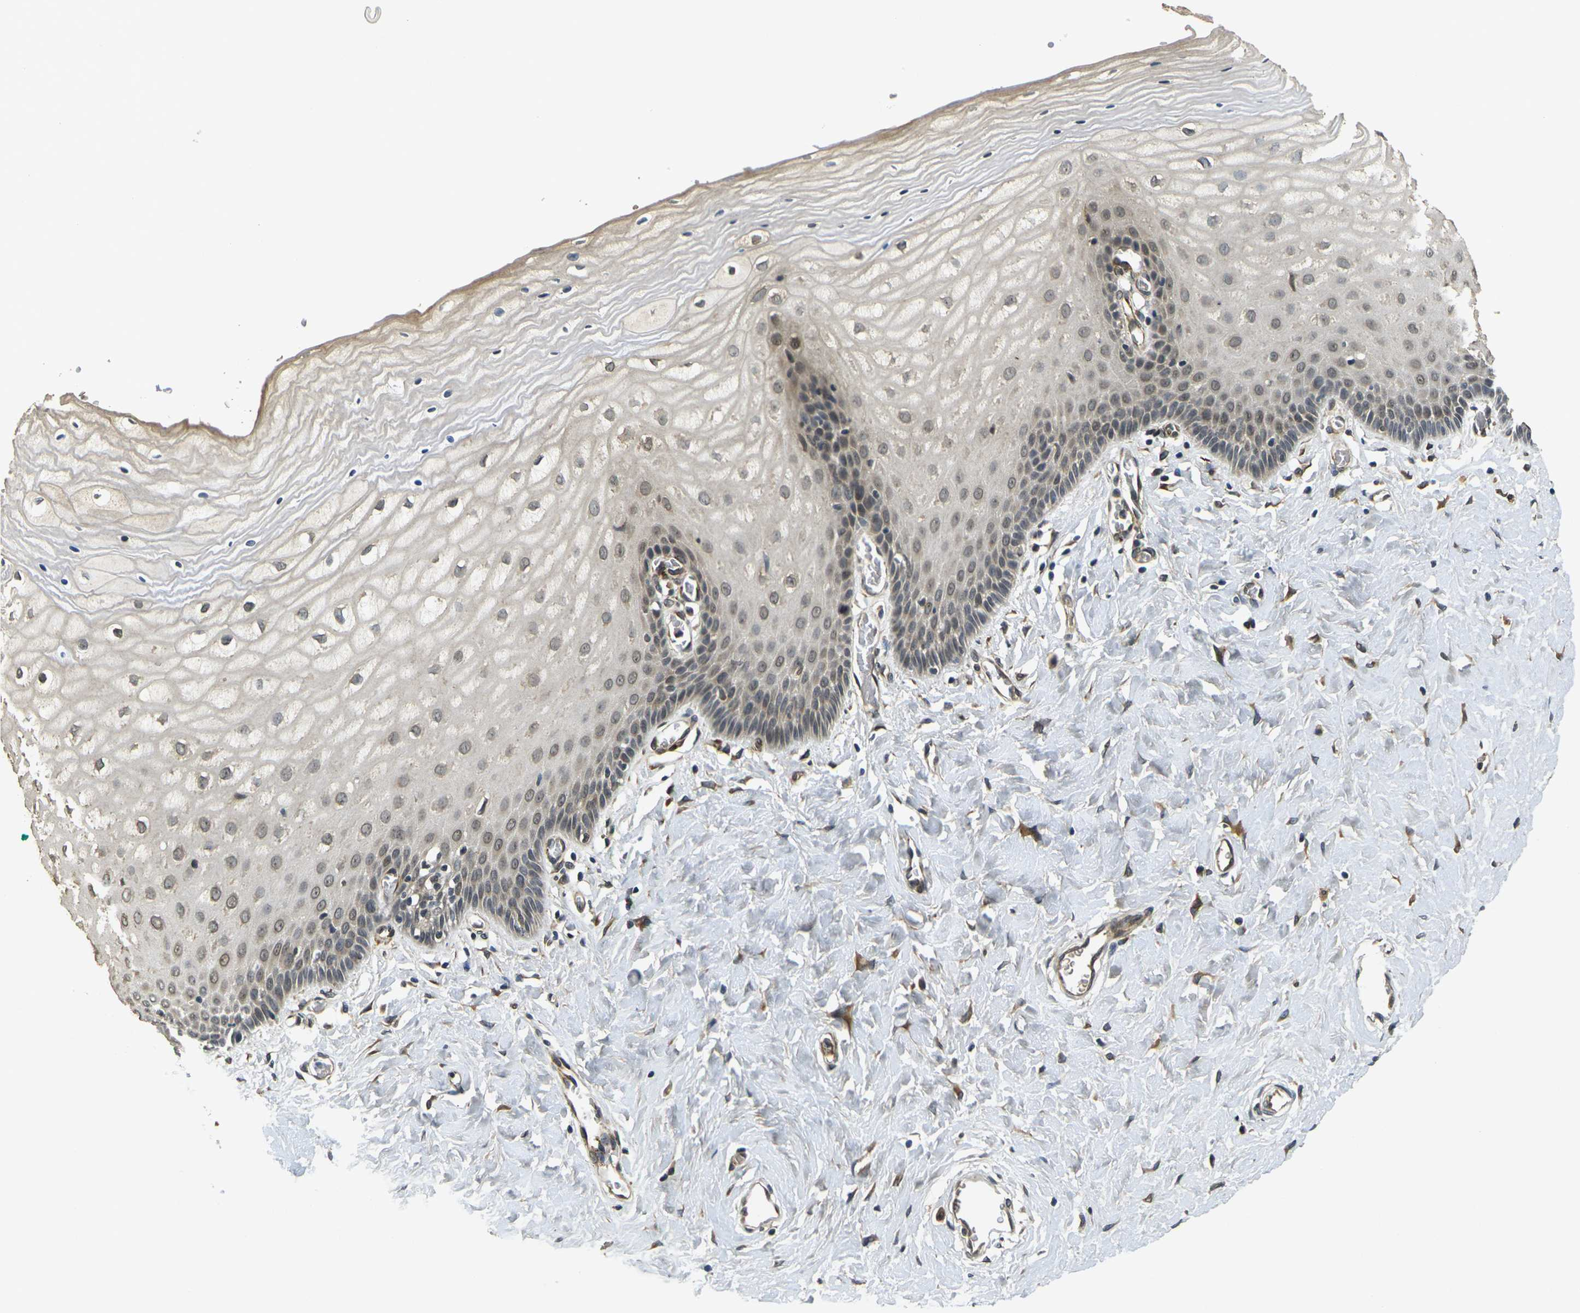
{"staining": {"intensity": "weak", "quantity": "25%-75%", "location": "cytoplasmic/membranous"}, "tissue": "cervix", "cell_type": "Glandular cells", "image_type": "normal", "snomed": [{"axis": "morphology", "description": "Normal tissue, NOS"}, {"axis": "topography", "description": "Cervix"}], "caption": "IHC of unremarkable cervix exhibits low levels of weak cytoplasmic/membranous positivity in approximately 25%-75% of glandular cells. The protein is stained brown, and the nuclei are stained in blue (DAB (3,3'-diaminobenzidine) IHC with brightfield microscopy, high magnification).", "gene": "FUT11", "patient": {"sex": "female", "age": 55}}